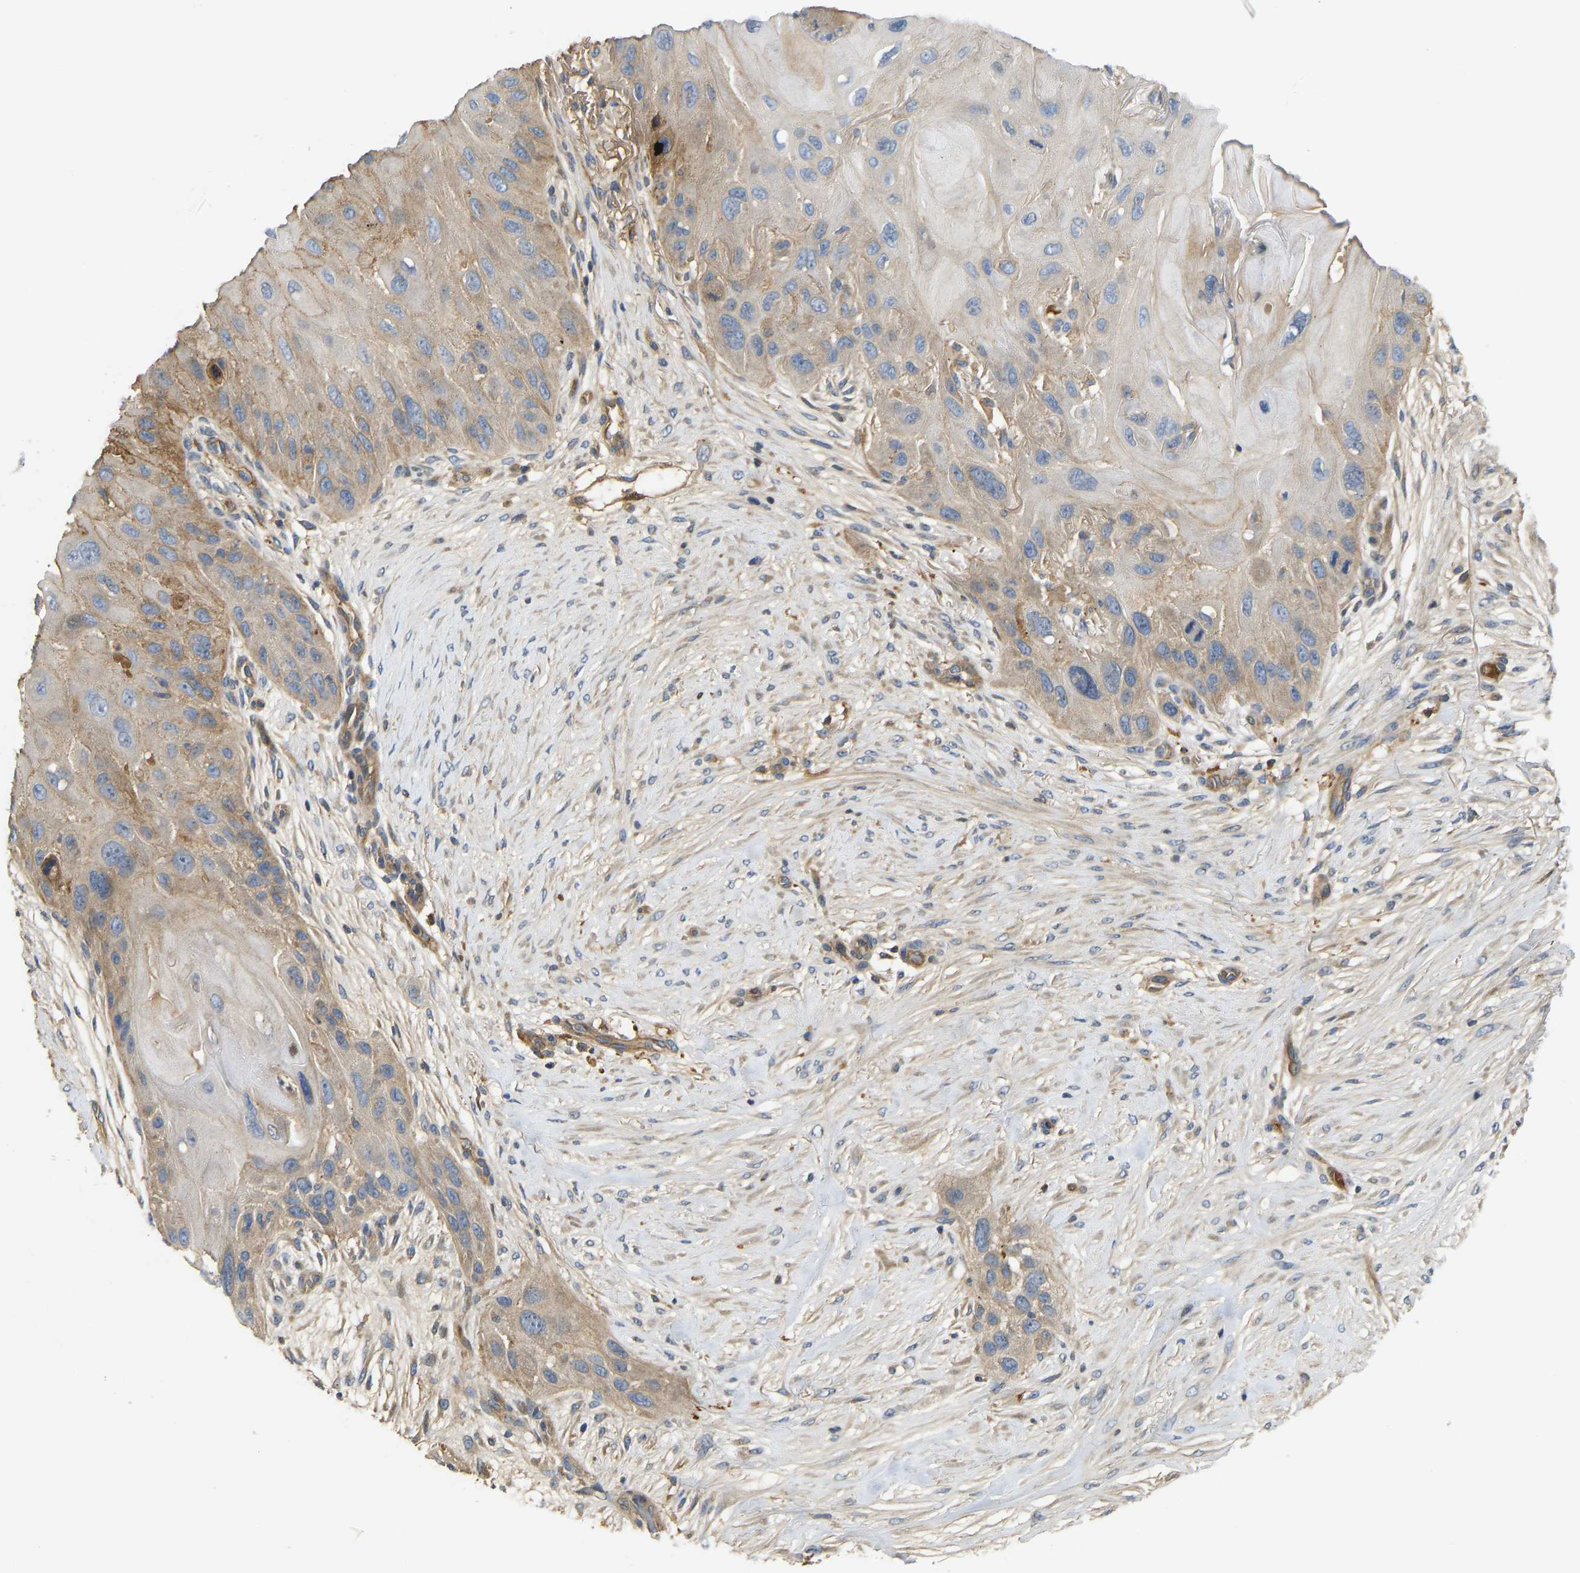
{"staining": {"intensity": "weak", "quantity": ">75%", "location": "cytoplasmic/membranous"}, "tissue": "skin cancer", "cell_type": "Tumor cells", "image_type": "cancer", "snomed": [{"axis": "morphology", "description": "Squamous cell carcinoma, NOS"}, {"axis": "topography", "description": "Skin"}], "caption": "A micrograph of squamous cell carcinoma (skin) stained for a protein displays weak cytoplasmic/membranous brown staining in tumor cells.", "gene": "VCPKMT", "patient": {"sex": "female", "age": 77}}